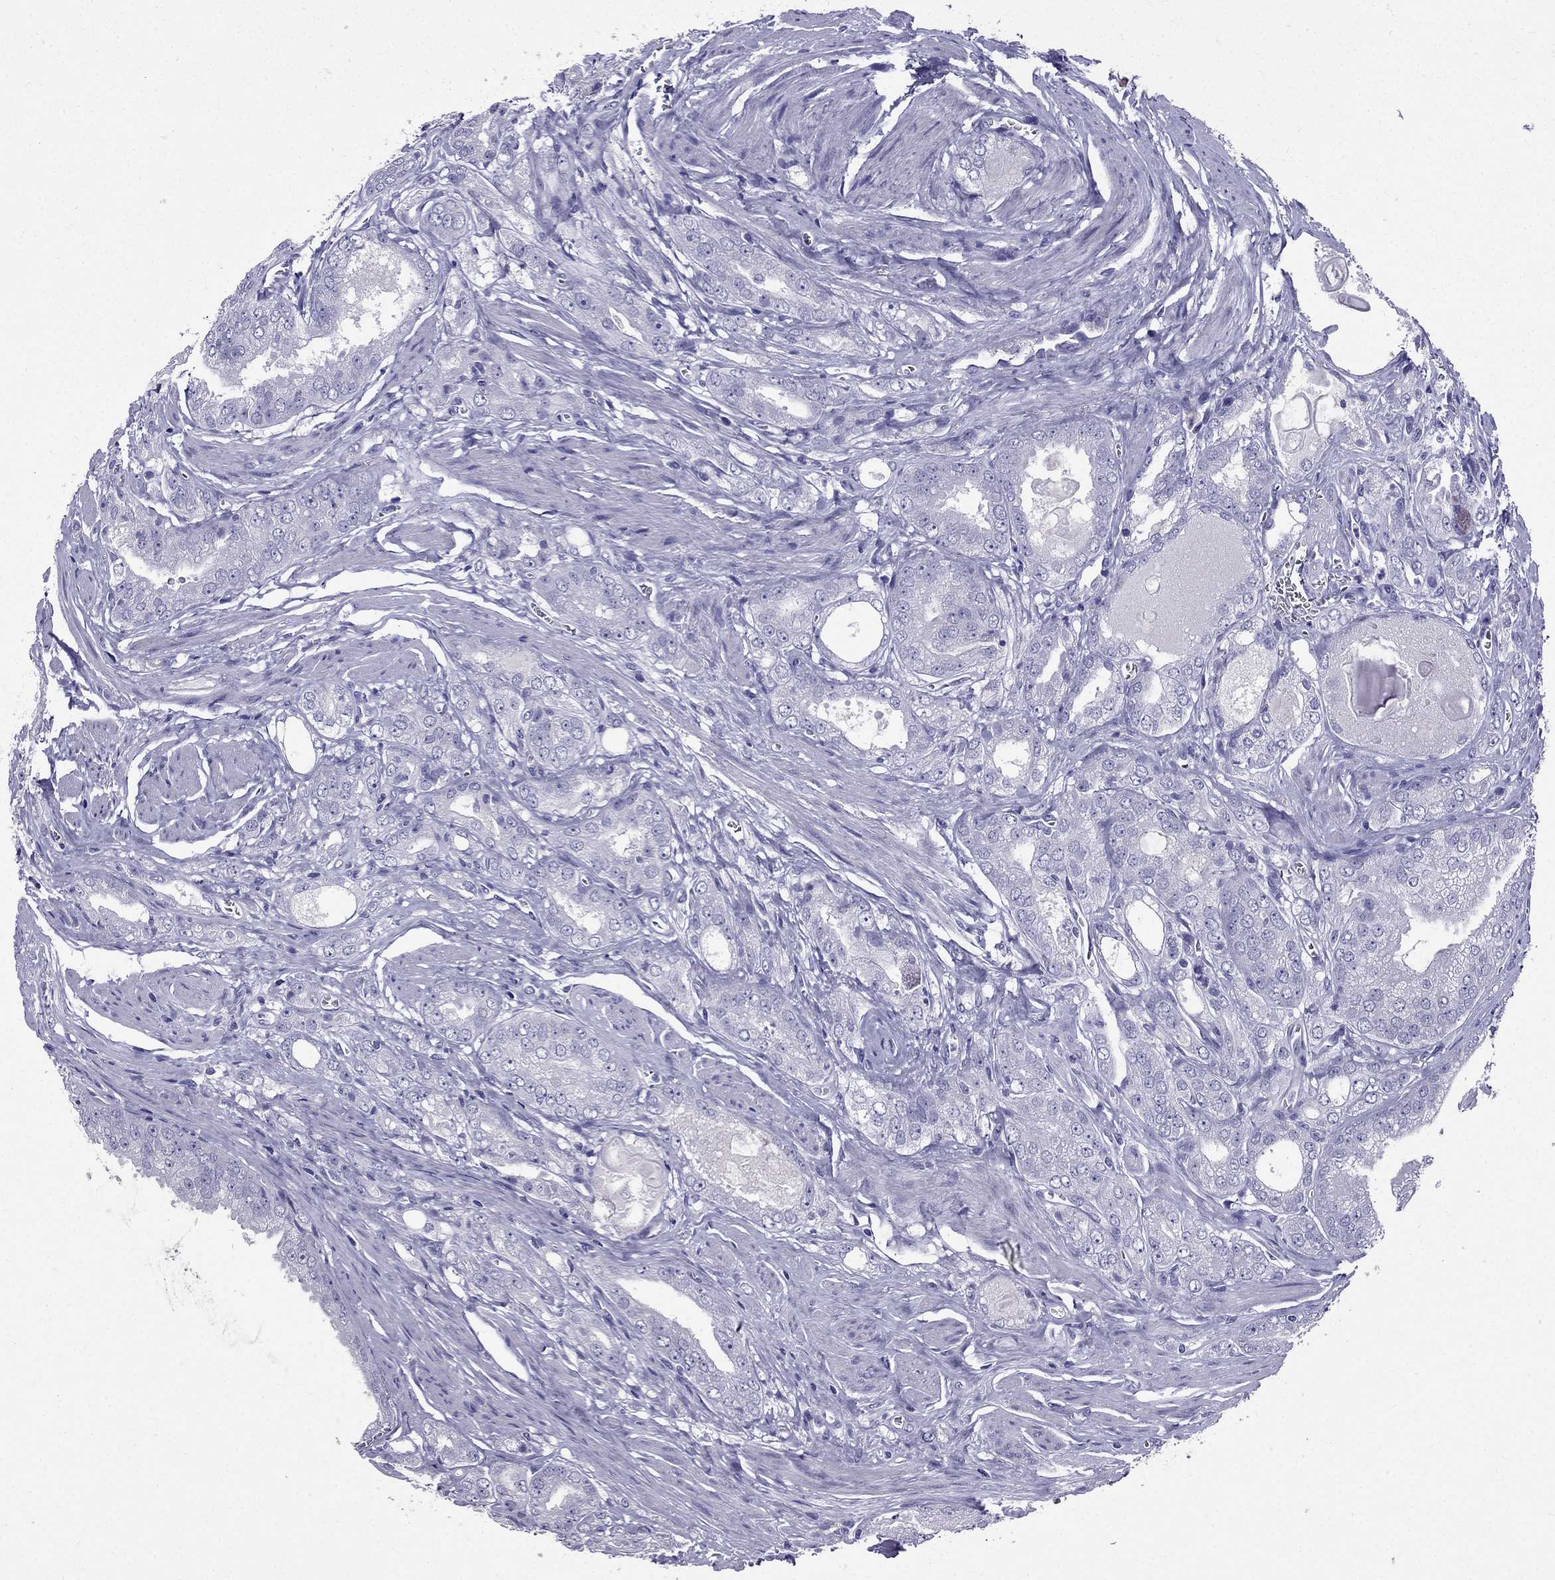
{"staining": {"intensity": "negative", "quantity": "none", "location": "none"}, "tissue": "prostate cancer", "cell_type": "Tumor cells", "image_type": "cancer", "snomed": [{"axis": "morphology", "description": "Adenocarcinoma, NOS"}, {"axis": "morphology", "description": "Adenocarcinoma, High grade"}, {"axis": "topography", "description": "Prostate"}], "caption": "Prostate cancer (adenocarcinoma) stained for a protein using IHC displays no expression tumor cells.", "gene": "ZNF541", "patient": {"sex": "male", "age": 70}}